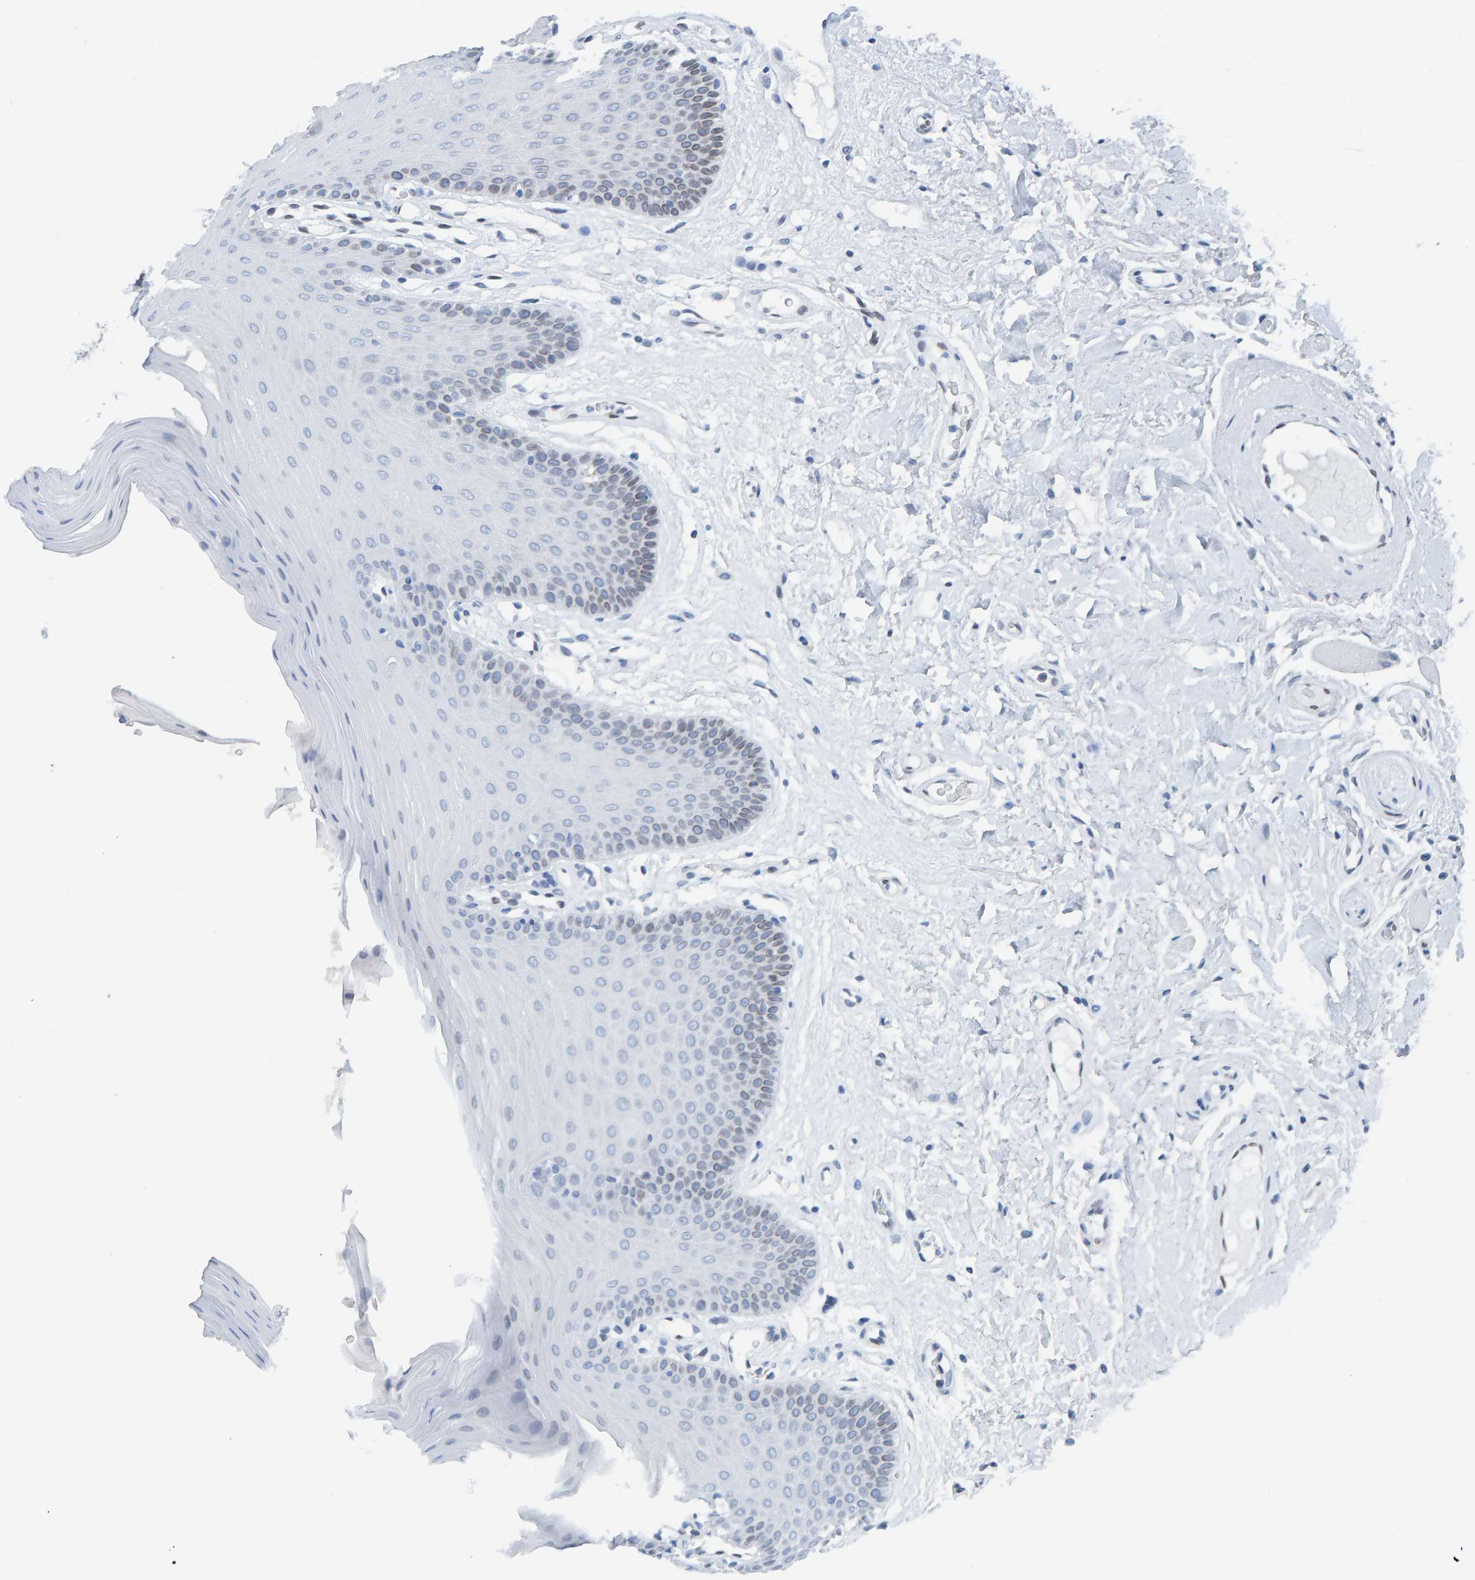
{"staining": {"intensity": "weak", "quantity": "<25%", "location": "cytoplasmic/membranous,nuclear"}, "tissue": "oral mucosa", "cell_type": "Squamous epithelial cells", "image_type": "normal", "snomed": [{"axis": "morphology", "description": "Normal tissue, NOS"}, {"axis": "morphology", "description": "Squamous cell carcinoma, NOS"}, {"axis": "topography", "description": "Skeletal muscle"}, {"axis": "topography", "description": "Adipose tissue"}, {"axis": "topography", "description": "Vascular tissue"}, {"axis": "topography", "description": "Oral tissue"}, {"axis": "topography", "description": "Peripheral nerve tissue"}, {"axis": "topography", "description": "Head-Neck"}], "caption": "Squamous epithelial cells show no significant expression in unremarkable oral mucosa.", "gene": "LMNB2", "patient": {"sex": "male", "age": 71}}